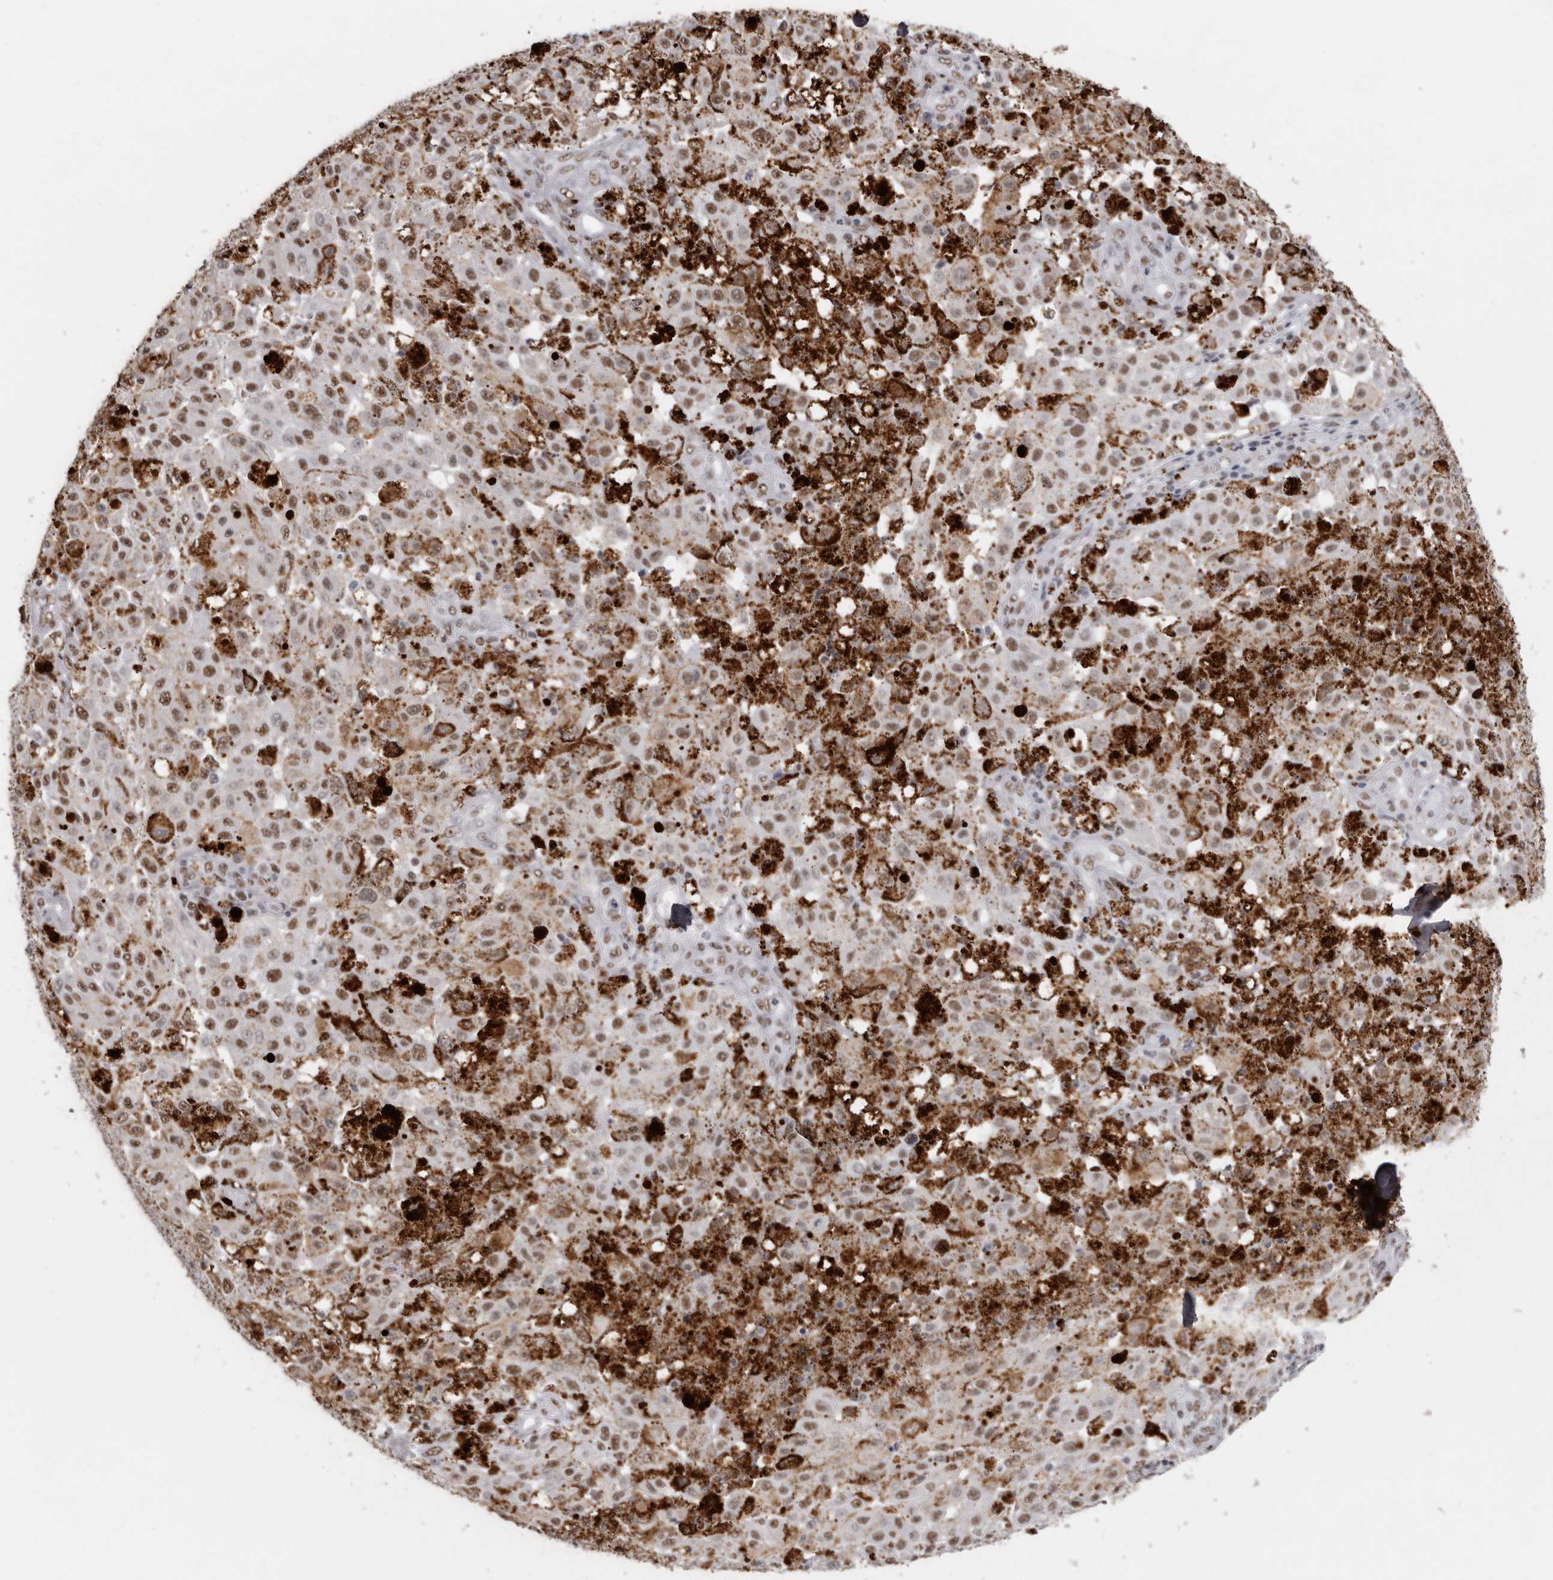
{"staining": {"intensity": "moderate", "quantity": ">75%", "location": "nuclear"}, "tissue": "melanoma", "cell_type": "Tumor cells", "image_type": "cancer", "snomed": [{"axis": "morphology", "description": "Malignant melanoma, NOS"}, {"axis": "topography", "description": "Skin"}], "caption": "An image showing moderate nuclear positivity in about >75% of tumor cells in melanoma, as visualized by brown immunohistochemical staining.", "gene": "SCAF4", "patient": {"sex": "female", "age": 64}}